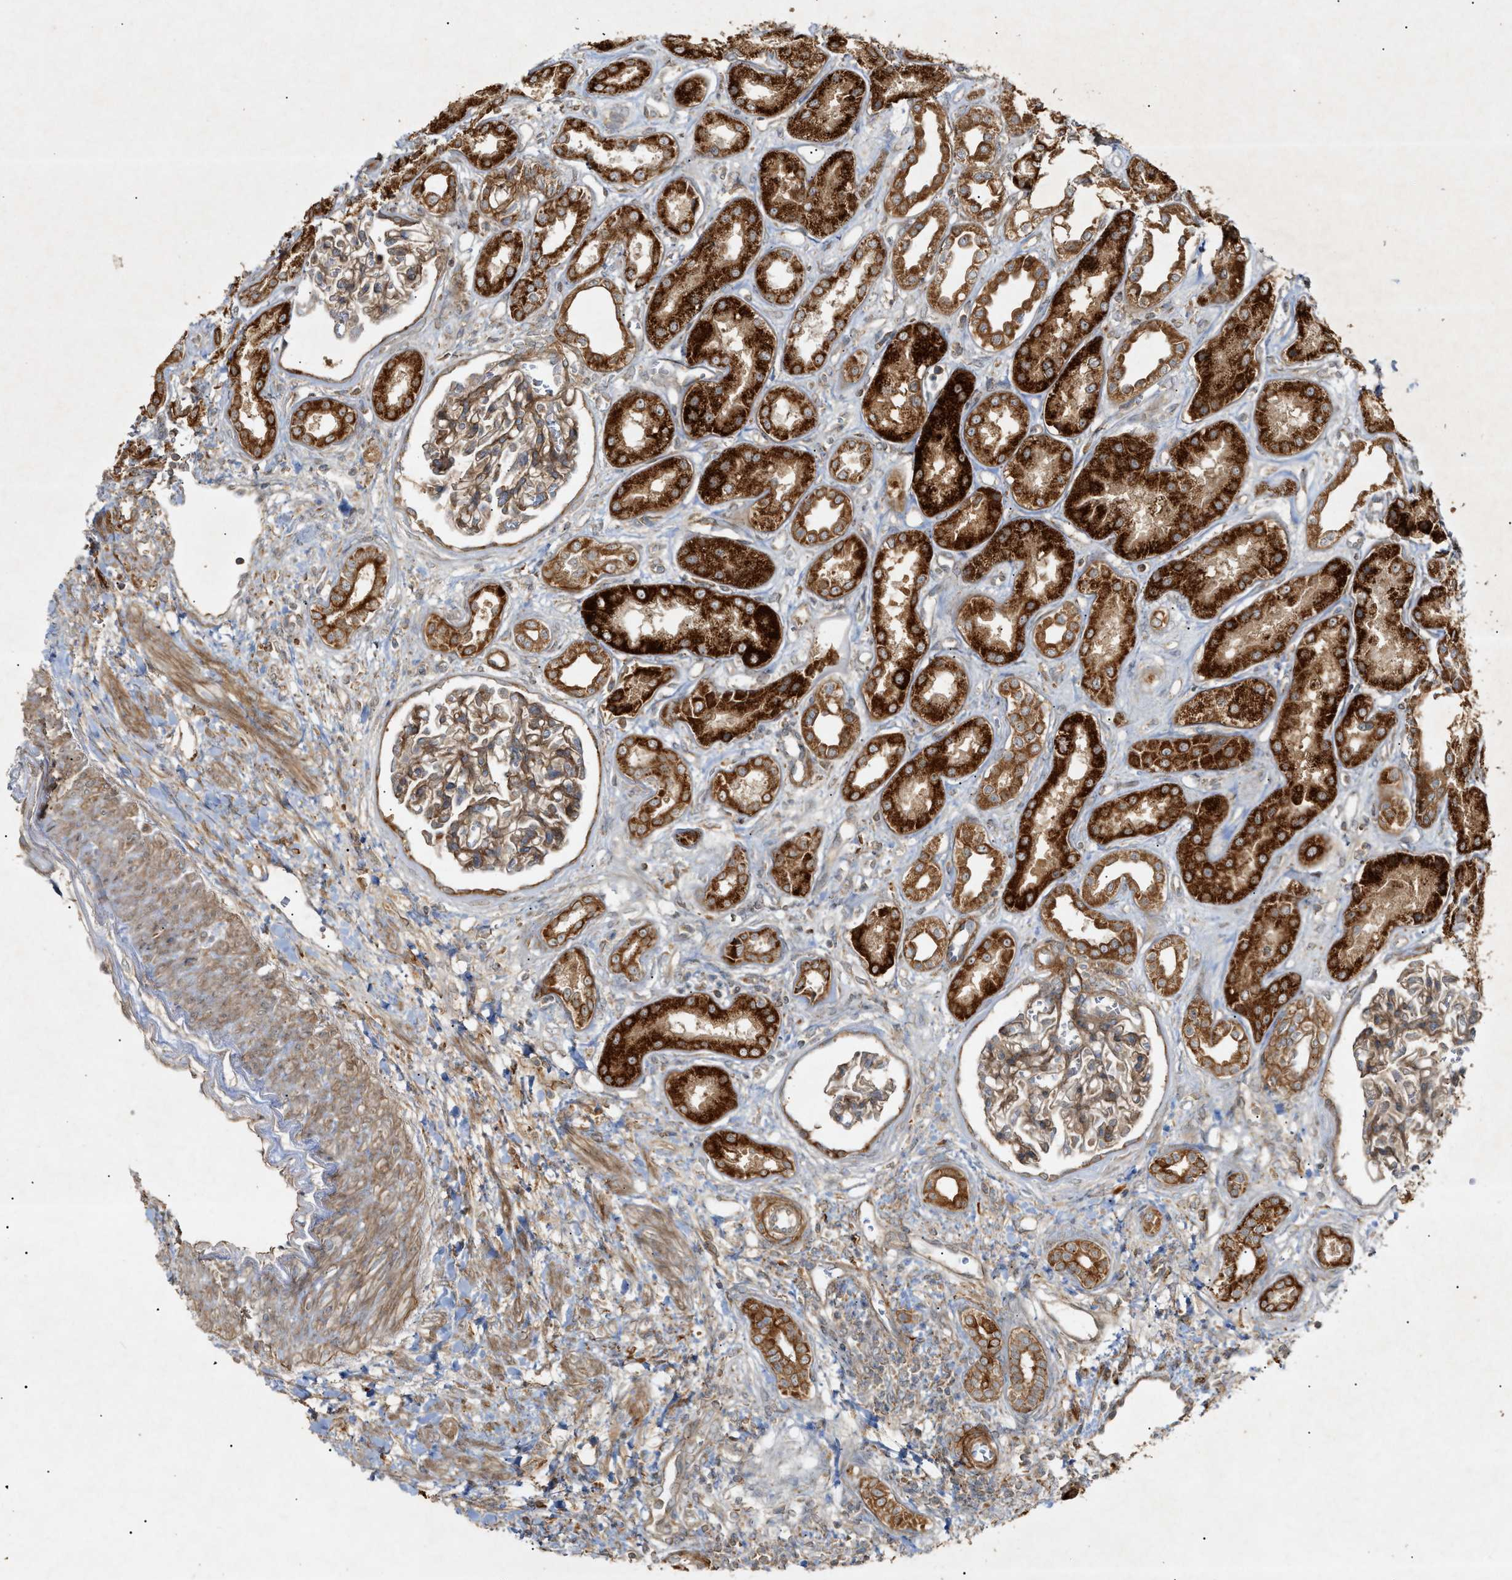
{"staining": {"intensity": "moderate", "quantity": ">75%", "location": "cytoplasmic/membranous"}, "tissue": "kidney", "cell_type": "Cells in glomeruli", "image_type": "normal", "snomed": [{"axis": "morphology", "description": "Normal tissue, NOS"}, {"axis": "topography", "description": "Kidney"}], "caption": "Immunohistochemical staining of benign human kidney reveals moderate cytoplasmic/membranous protein expression in approximately >75% of cells in glomeruli.", "gene": "MTCH1", "patient": {"sex": "male", "age": 59}}